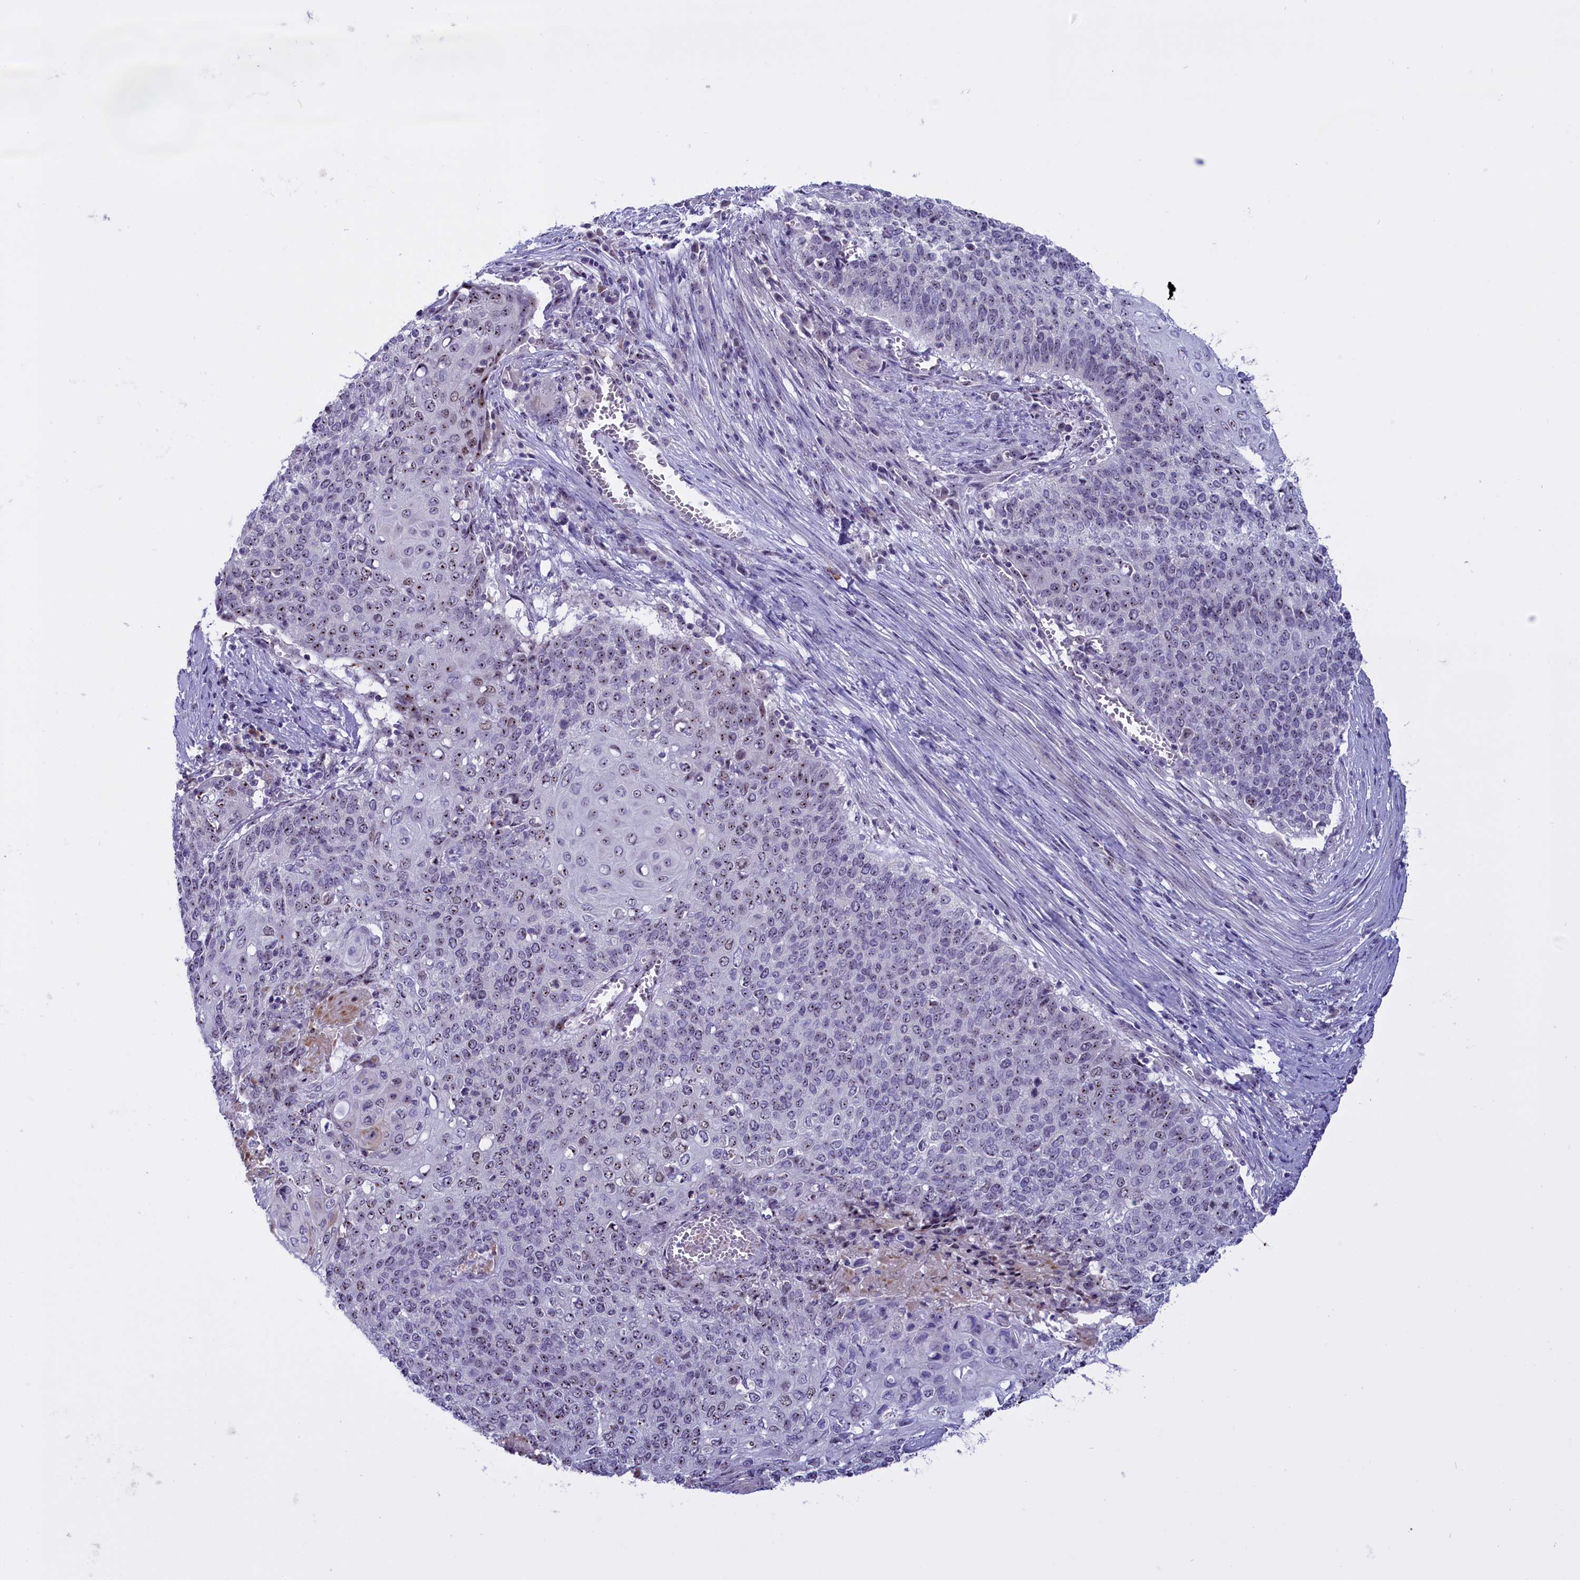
{"staining": {"intensity": "moderate", "quantity": "<25%", "location": "nuclear"}, "tissue": "cervical cancer", "cell_type": "Tumor cells", "image_type": "cancer", "snomed": [{"axis": "morphology", "description": "Squamous cell carcinoma, NOS"}, {"axis": "topography", "description": "Cervix"}], "caption": "Moderate nuclear protein staining is present in approximately <25% of tumor cells in squamous cell carcinoma (cervical).", "gene": "TBL3", "patient": {"sex": "female", "age": 39}}